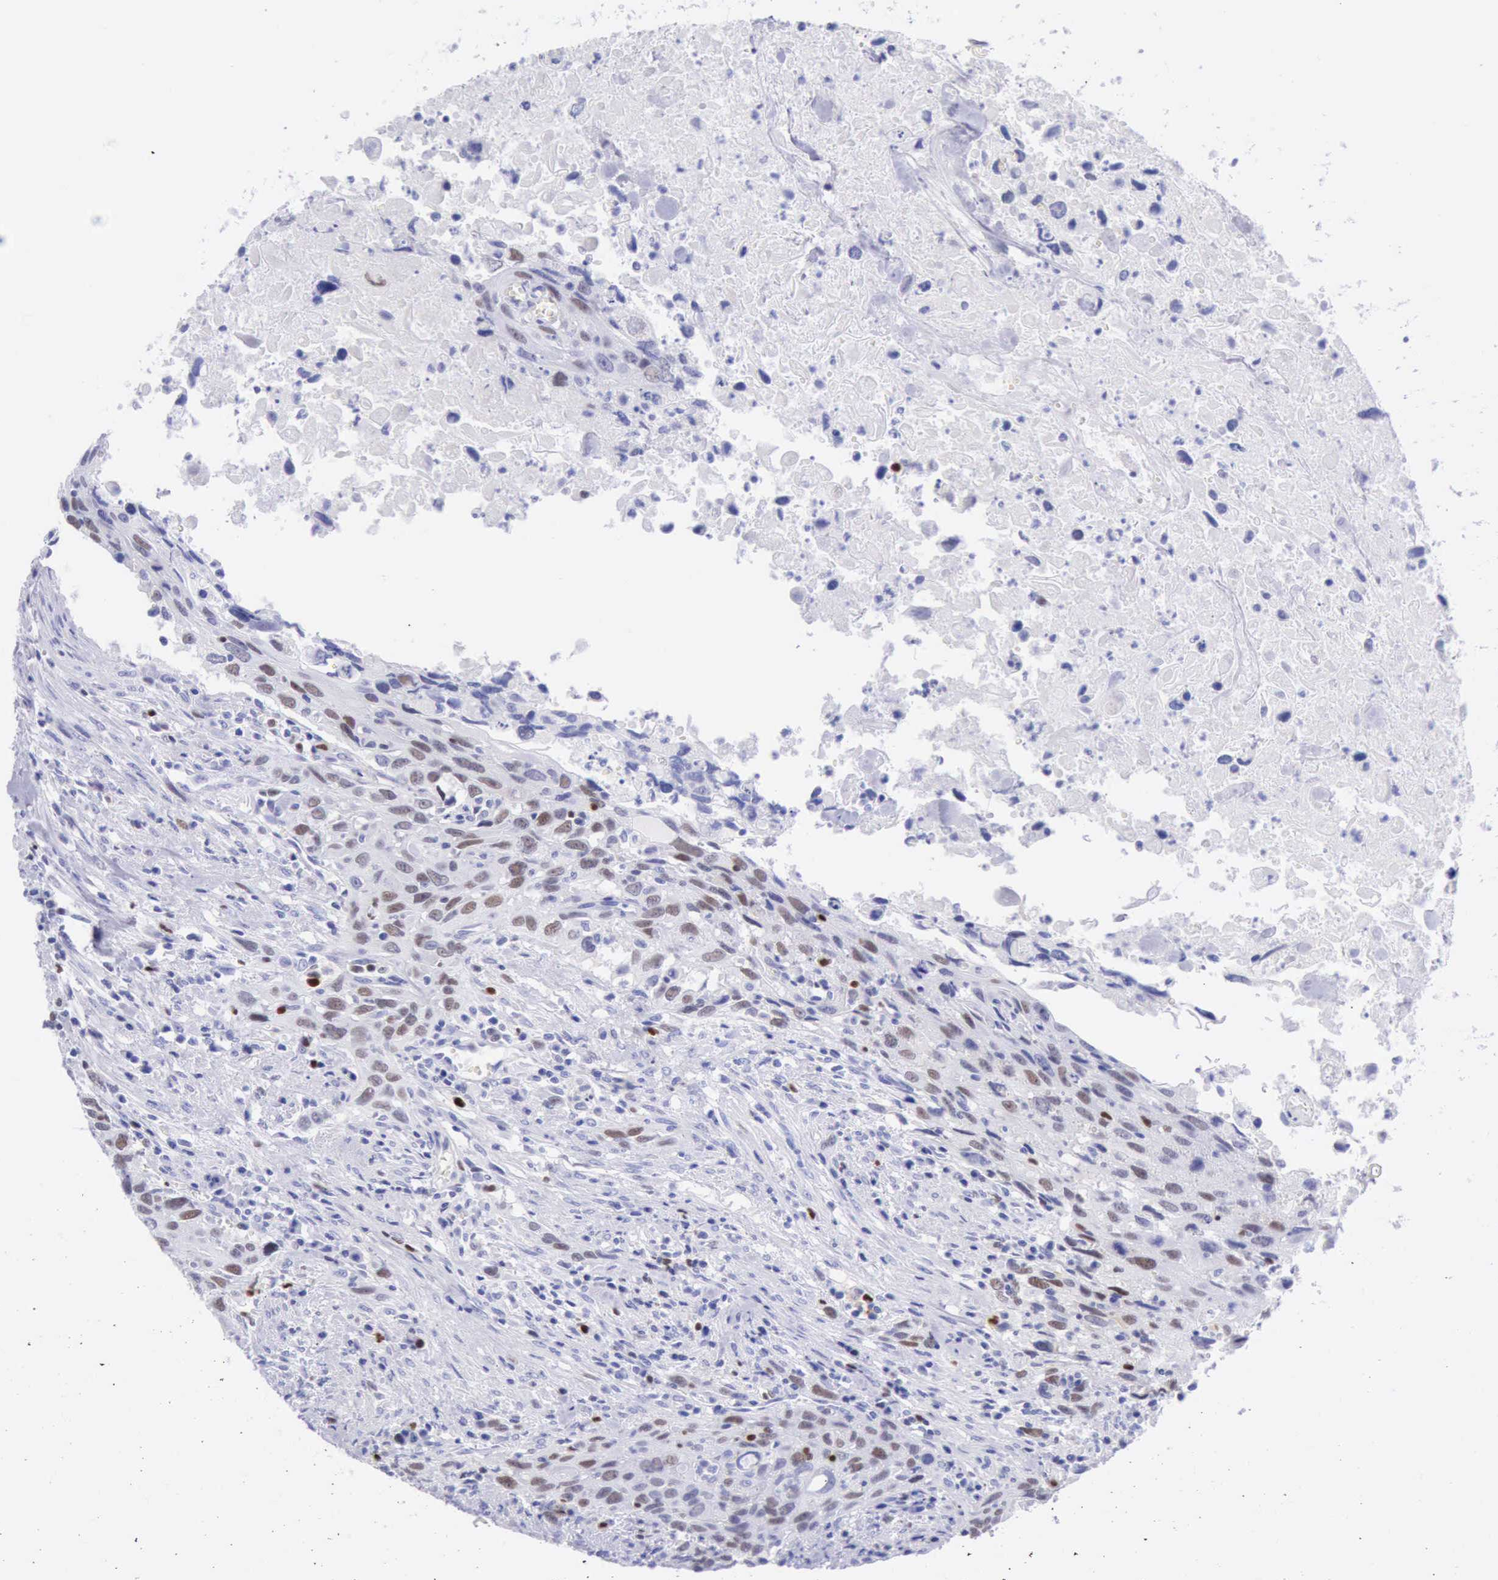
{"staining": {"intensity": "moderate", "quantity": "25%-75%", "location": "nuclear"}, "tissue": "urothelial cancer", "cell_type": "Tumor cells", "image_type": "cancer", "snomed": [{"axis": "morphology", "description": "Urothelial carcinoma, High grade"}, {"axis": "topography", "description": "Urinary bladder"}], "caption": "High-grade urothelial carcinoma stained with a brown dye reveals moderate nuclear positive expression in about 25%-75% of tumor cells.", "gene": "MCM2", "patient": {"sex": "male", "age": 71}}